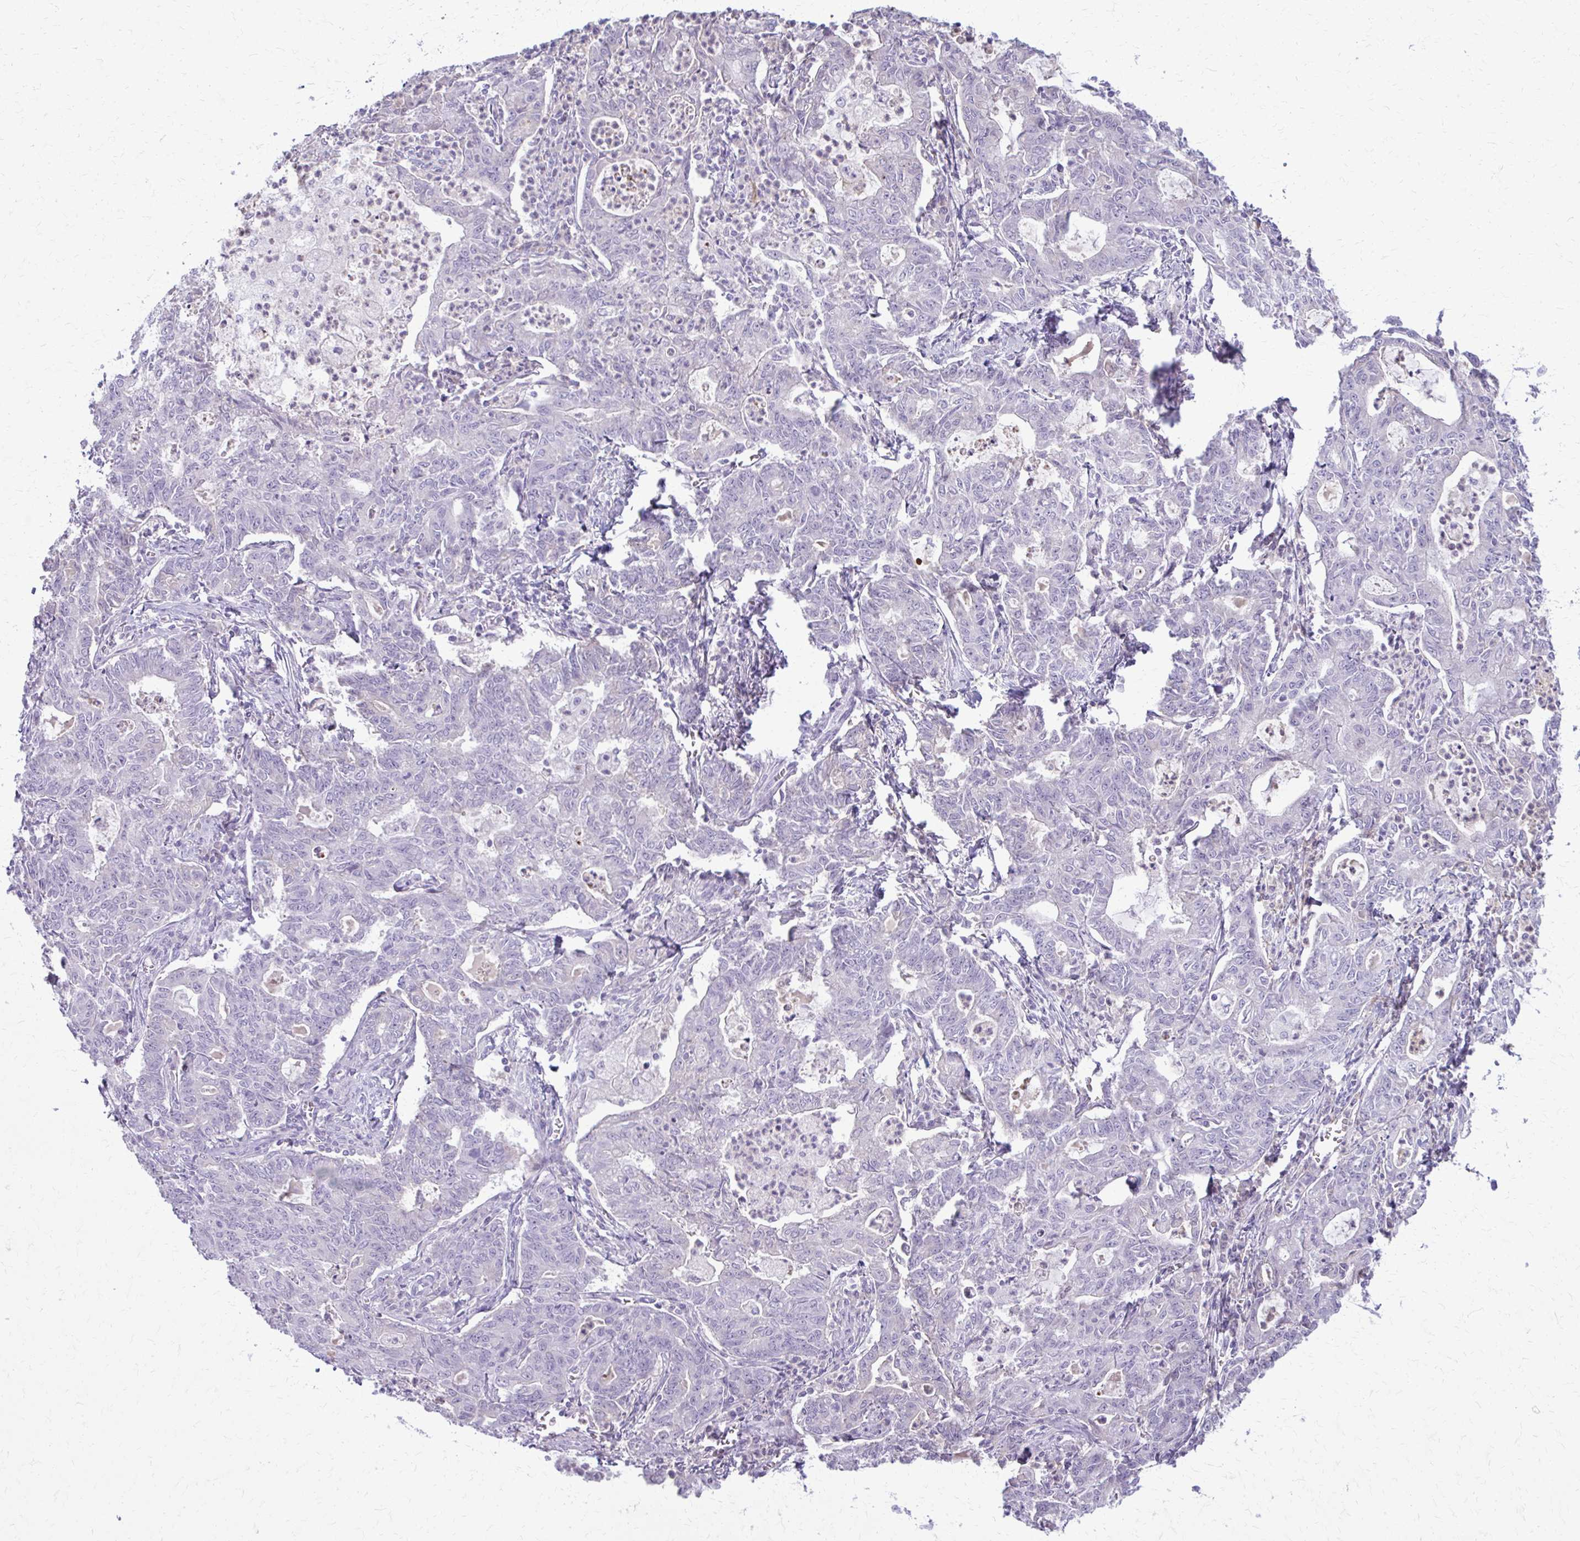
{"staining": {"intensity": "negative", "quantity": "none", "location": "none"}, "tissue": "stomach cancer", "cell_type": "Tumor cells", "image_type": "cancer", "snomed": [{"axis": "morphology", "description": "Adenocarcinoma, NOS"}, {"axis": "topography", "description": "Stomach, upper"}], "caption": "A micrograph of human stomach adenocarcinoma is negative for staining in tumor cells.", "gene": "OR4M1", "patient": {"sex": "female", "age": 79}}